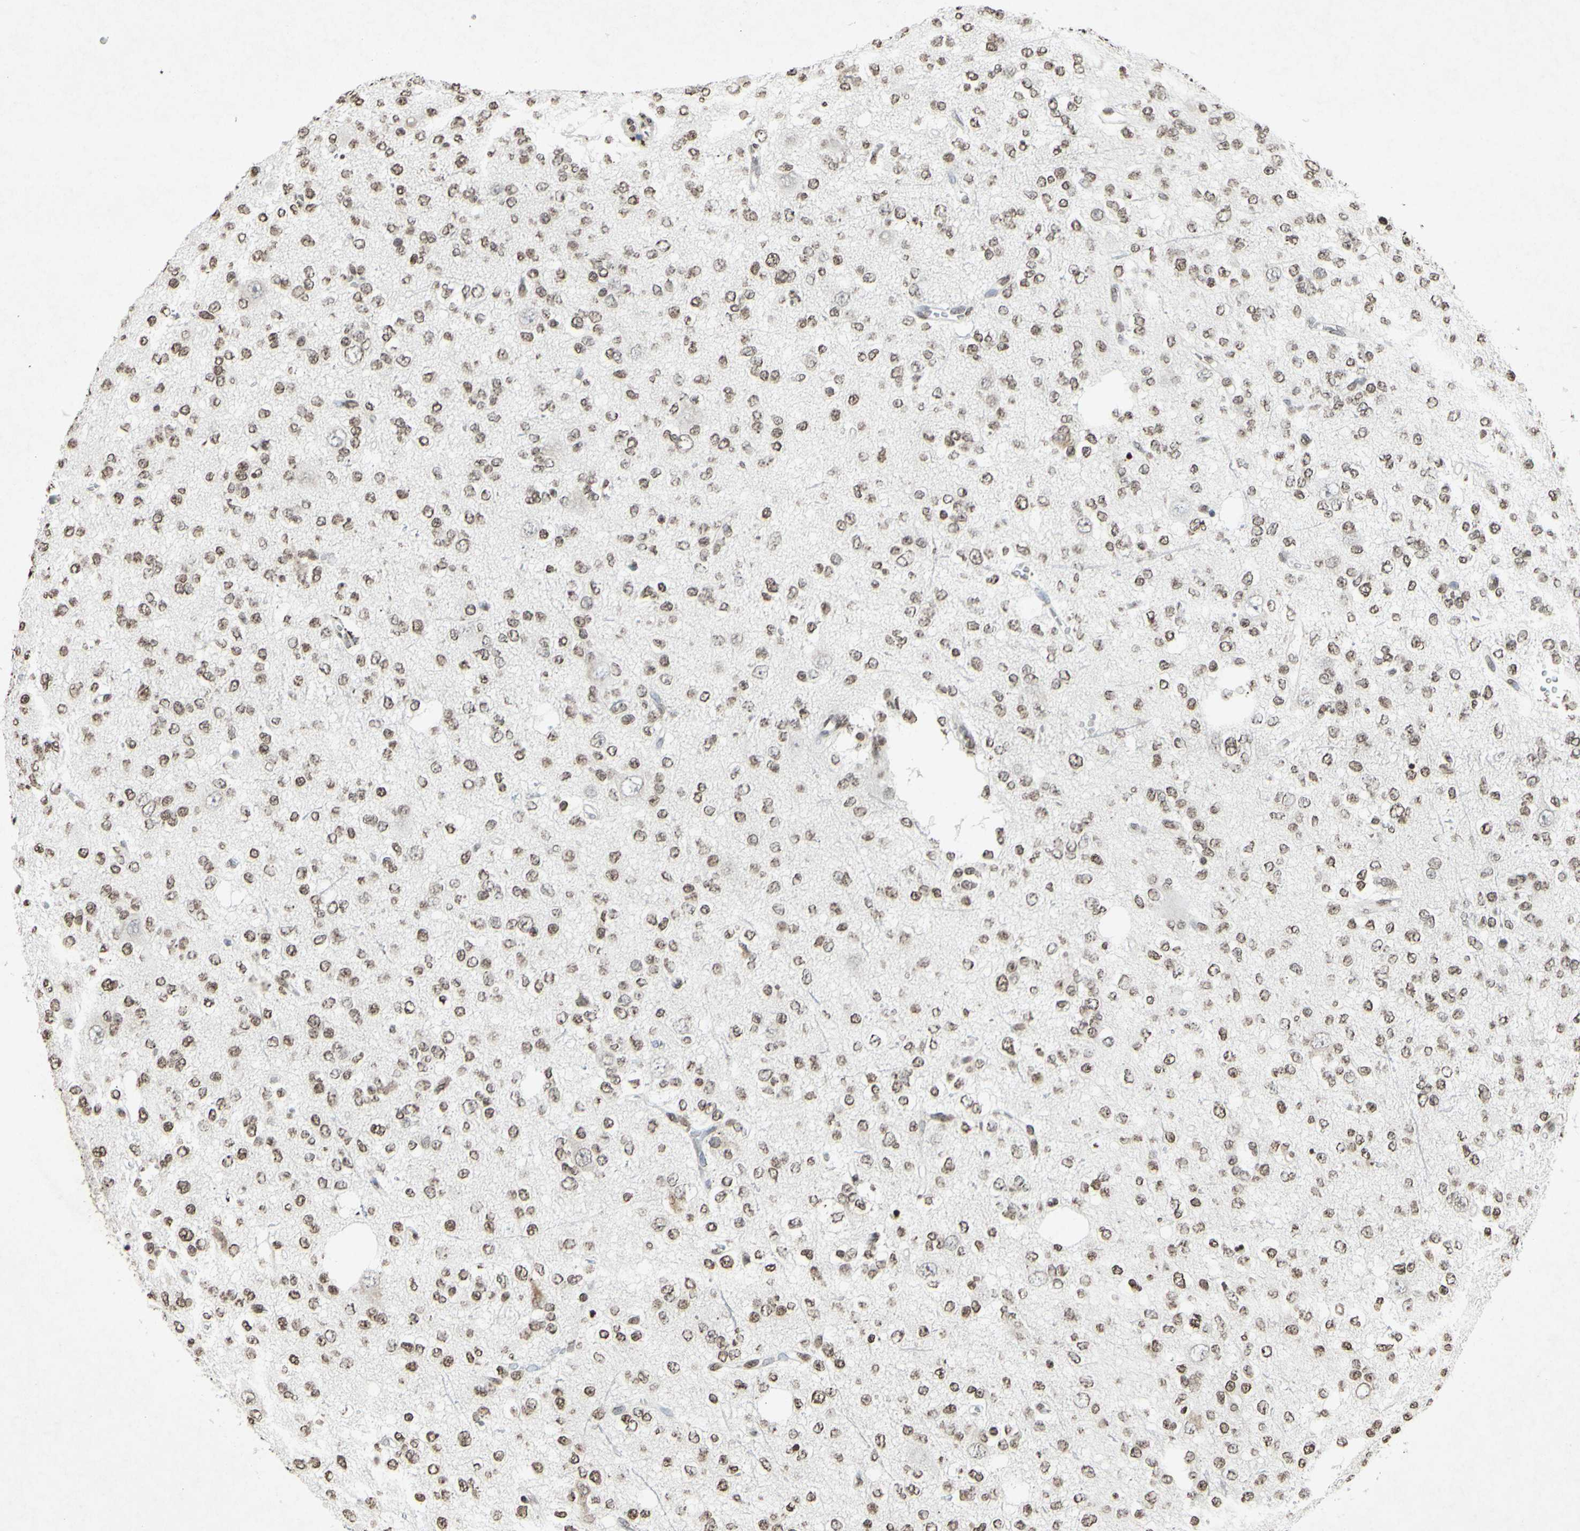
{"staining": {"intensity": "weak", "quantity": ">75%", "location": "cytoplasmic/membranous,nuclear"}, "tissue": "glioma", "cell_type": "Tumor cells", "image_type": "cancer", "snomed": [{"axis": "morphology", "description": "Glioma, malignant, Low grade"}, {"axis": "topography", "description": "Brain"}], "caption": "IHC image of neoplastic tissue: malignant glioma (low-grade) stained using immunohistochemistry demonstrates low levels of weak protein expression localized specifically in the cytoplasmic/membranous and nuclear of tumor cells, appearing as a cytoplasmic/membranous and nuclear brown color.", "gene": "CD79B", "patient": {"sex": "male", "age": 38}}